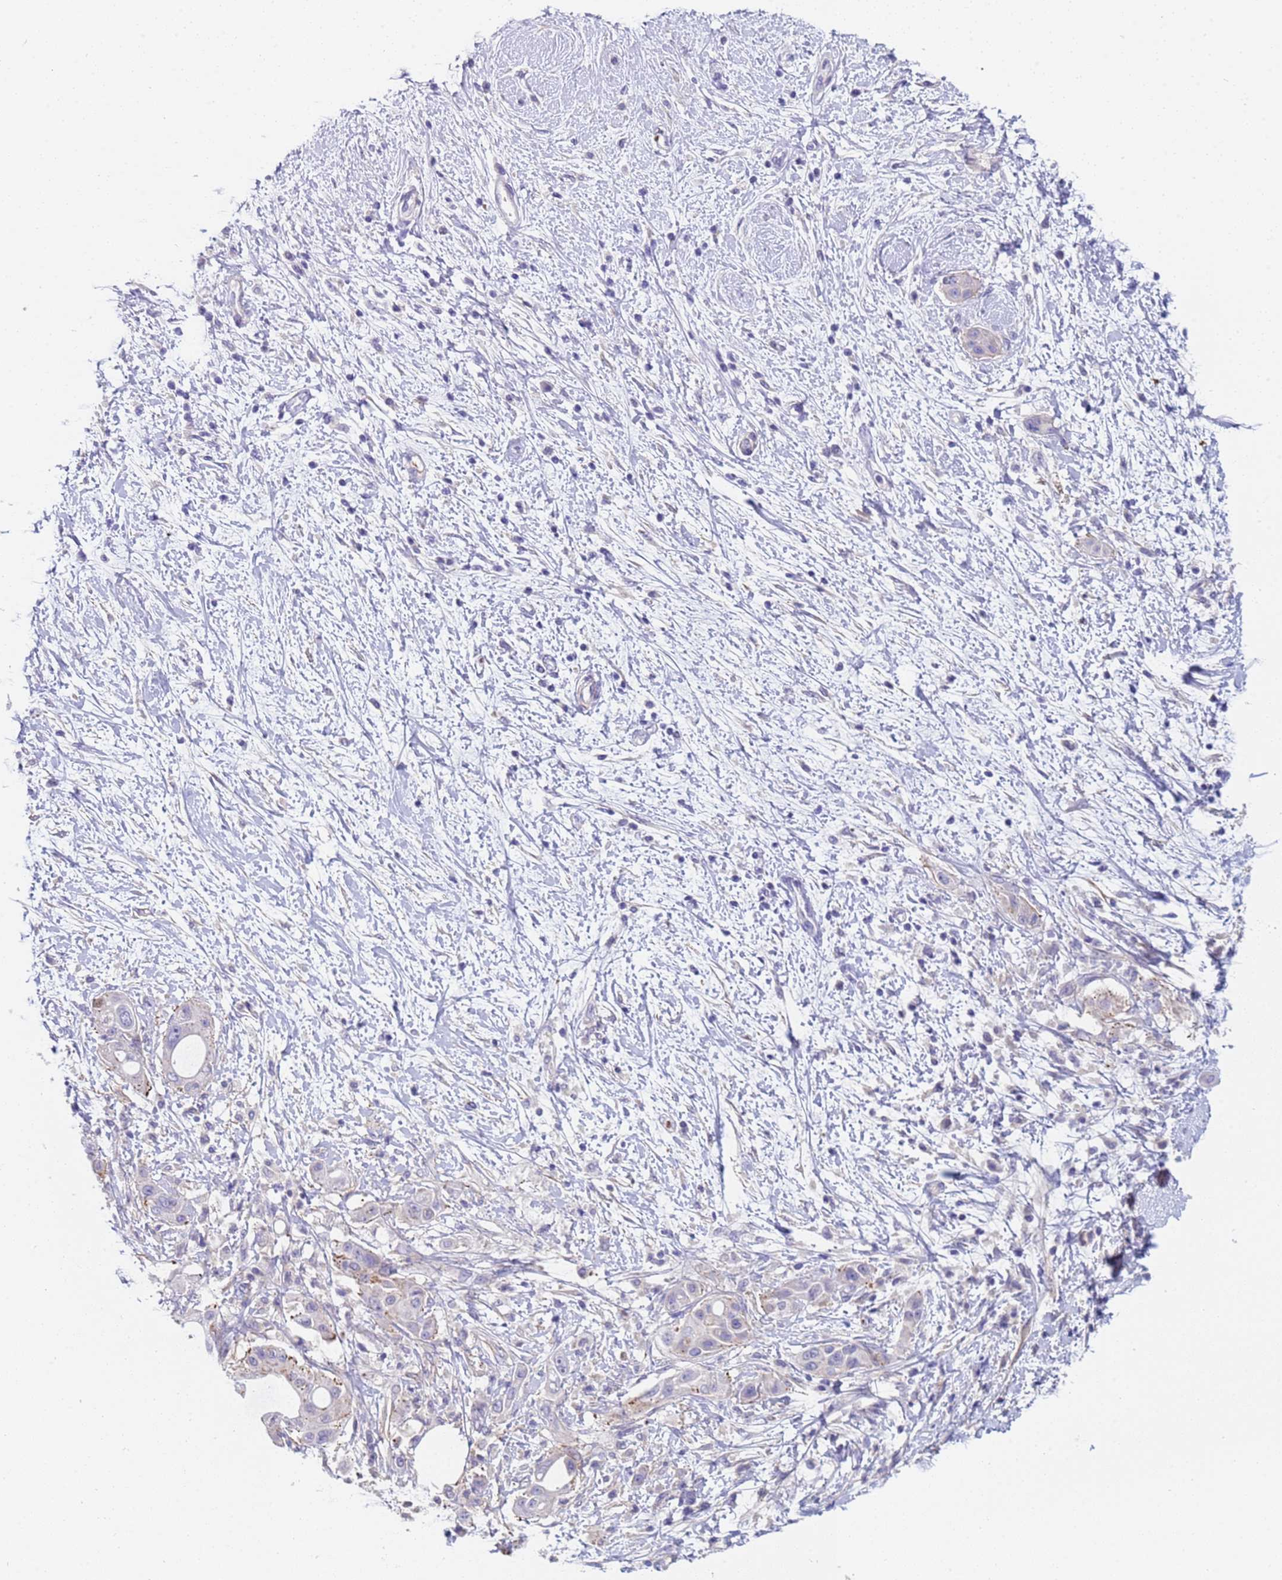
{"staining": {"intensity": "moderate", "quantity": "<25%", "location": "cytoplasmic/membranous"}, "tissue": "pancreatic cancer", "cell_type": "Tumor cells", "image_type": "cancer", "snomed": [{"axis": "morphology", "description": "Adenocarcinoma, NOS"}, {"axis": "topography", "description": "Pancreas"}], "caption": "IHC histopathology image of neoplastic tissue: human adenocarcinoma (pancreatic) stained using IHC shows low levels of moderate protein expression localized specifically in the cytoplasmic/membranous of tumor cells, appearing as a cytoplasmic/membranous brown color.", "gene": "KBTBD3", "patient": {"sex": "male", "age": 68}}